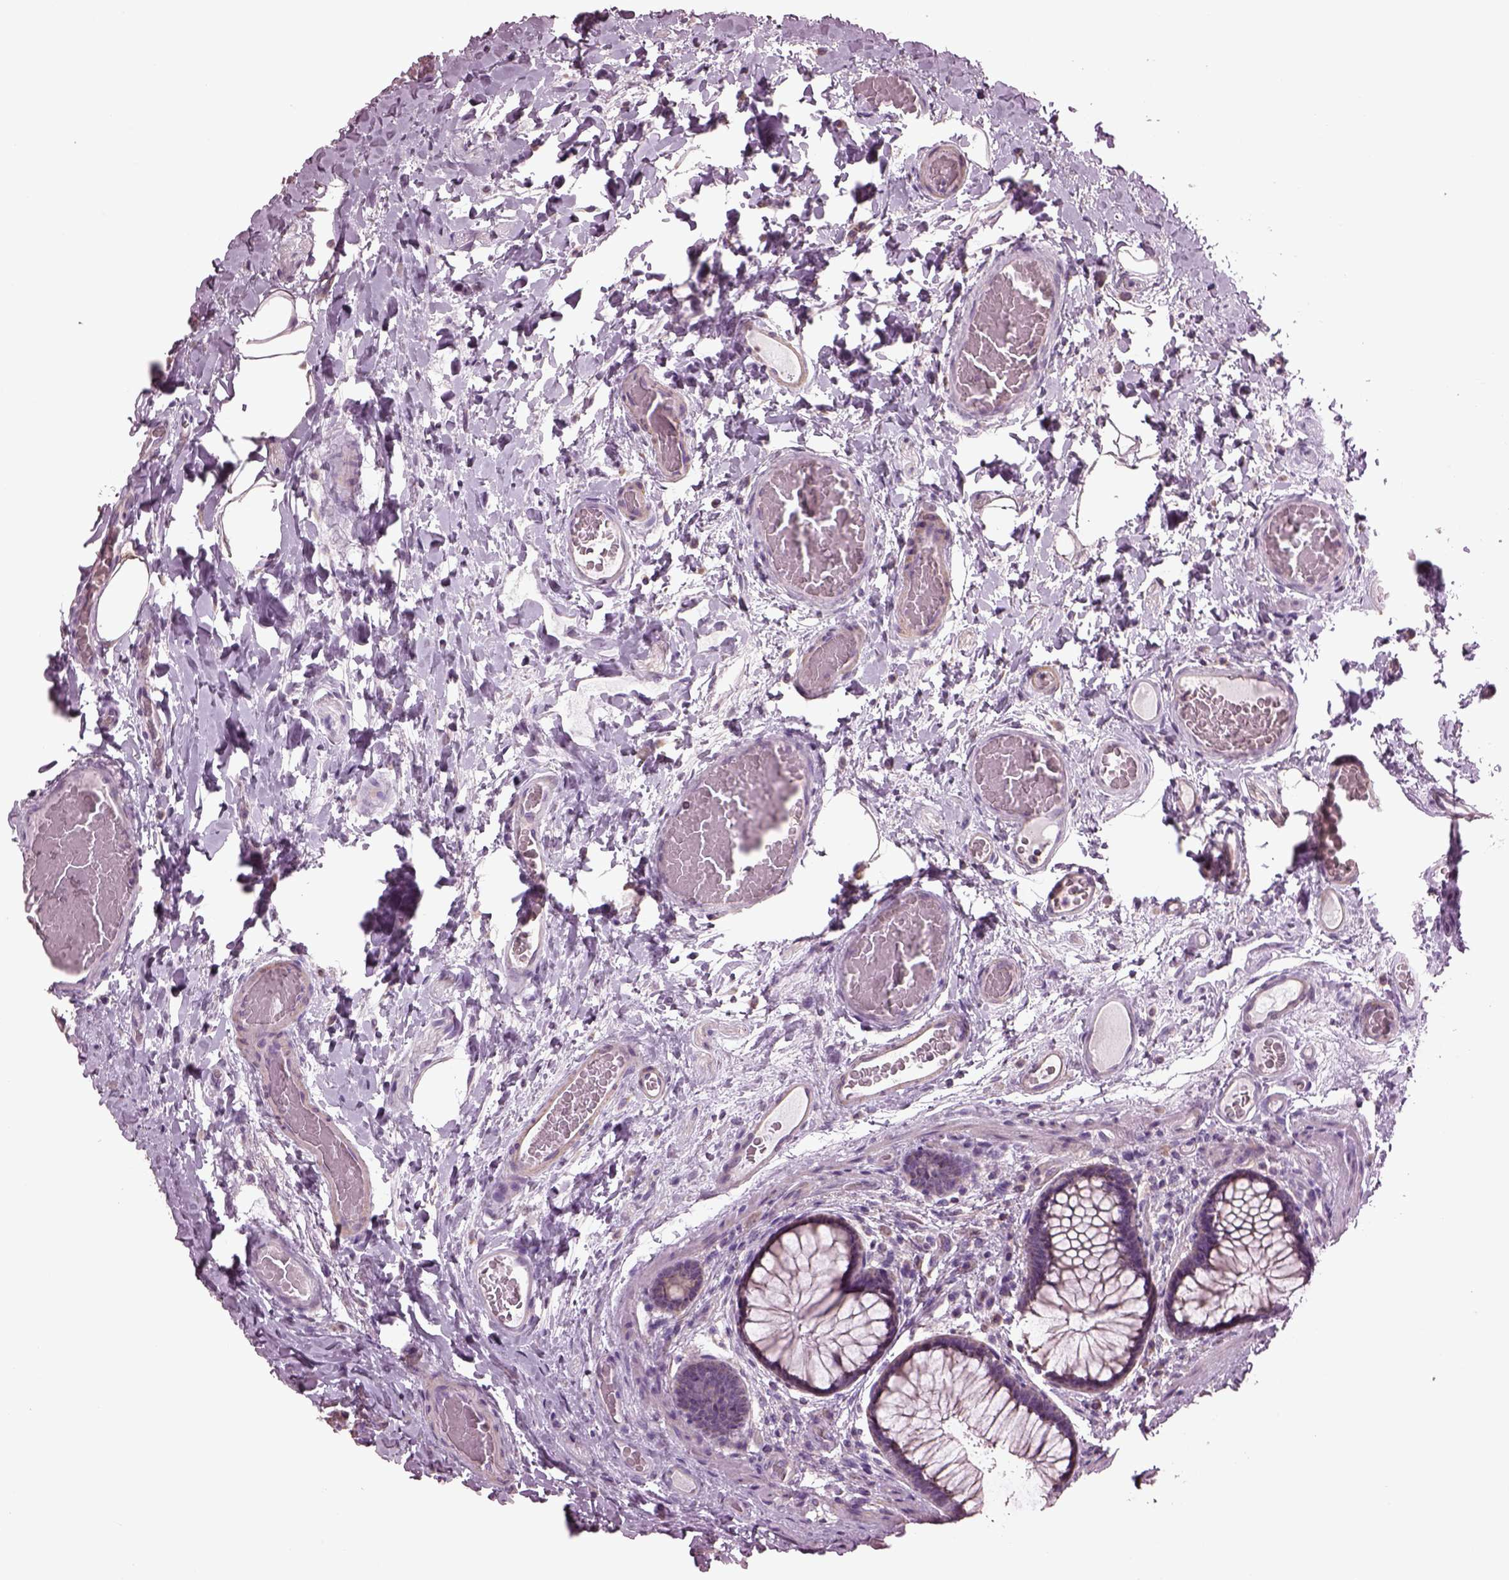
{"staining": {"intensity": "negative", "quantity": "none", "location": "none"}, "tissue": "colon", "cell_type": "Endothelial cells", "image_type": "normal", "snomed": [{"axis": "morphology", "description": "Normal tissue, NOS"}, {"axis": "topography", "description": "Colon"}], "caption": "Immunohistochemical staining of normal colon displays no significant expression in endothelial cells.", "gene": "SPATA7", "patient": {"sex": "female", "age": 65}}